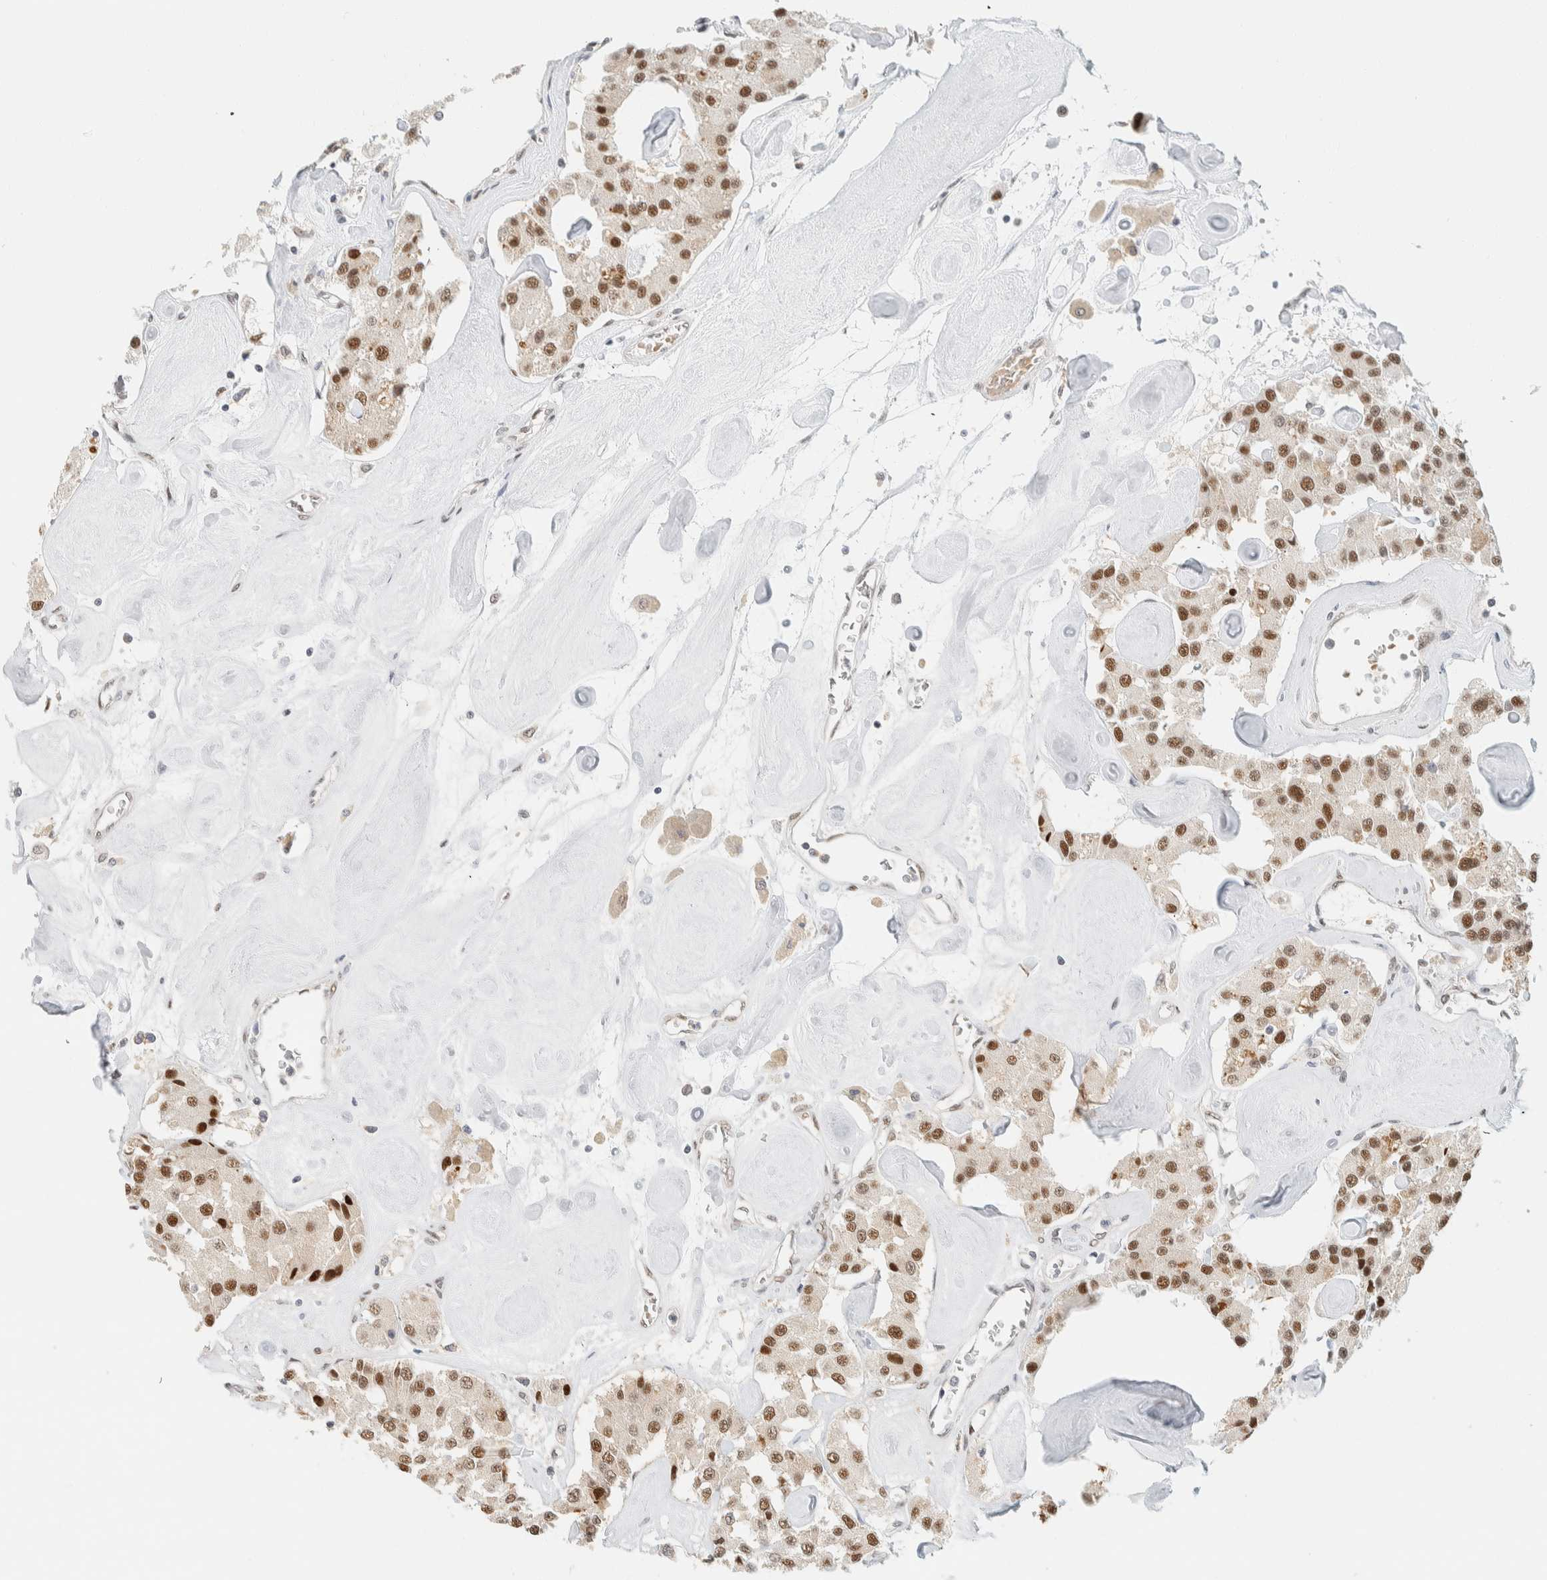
{"staining": {"intensity": "strong", "quantity": ">75%", "location": "nuclear"}, "tissue": "carcinoid", "cell_type": "Tumor cells", "image_type": "cancer", "snomed": [{"axis": "morphology", "description": "Carcinoid, malignant, NOS"}, {"axis": "topography", "description": "Pancreas"}], "caption": "Immunohistochemistry (IHC) (DAB) staining of carcinoid (malignant) exhibits strong nuclear protein positivity in approximately >75% of tumor cells. The staining was performed using DAB (3,3'-diaminobenzidine), with brown indicating positive protein expression. Nuclei are stained blue with hematoxylin.", "gene": "ZNF683", "patient": {"sex": "male", "age": 41}}